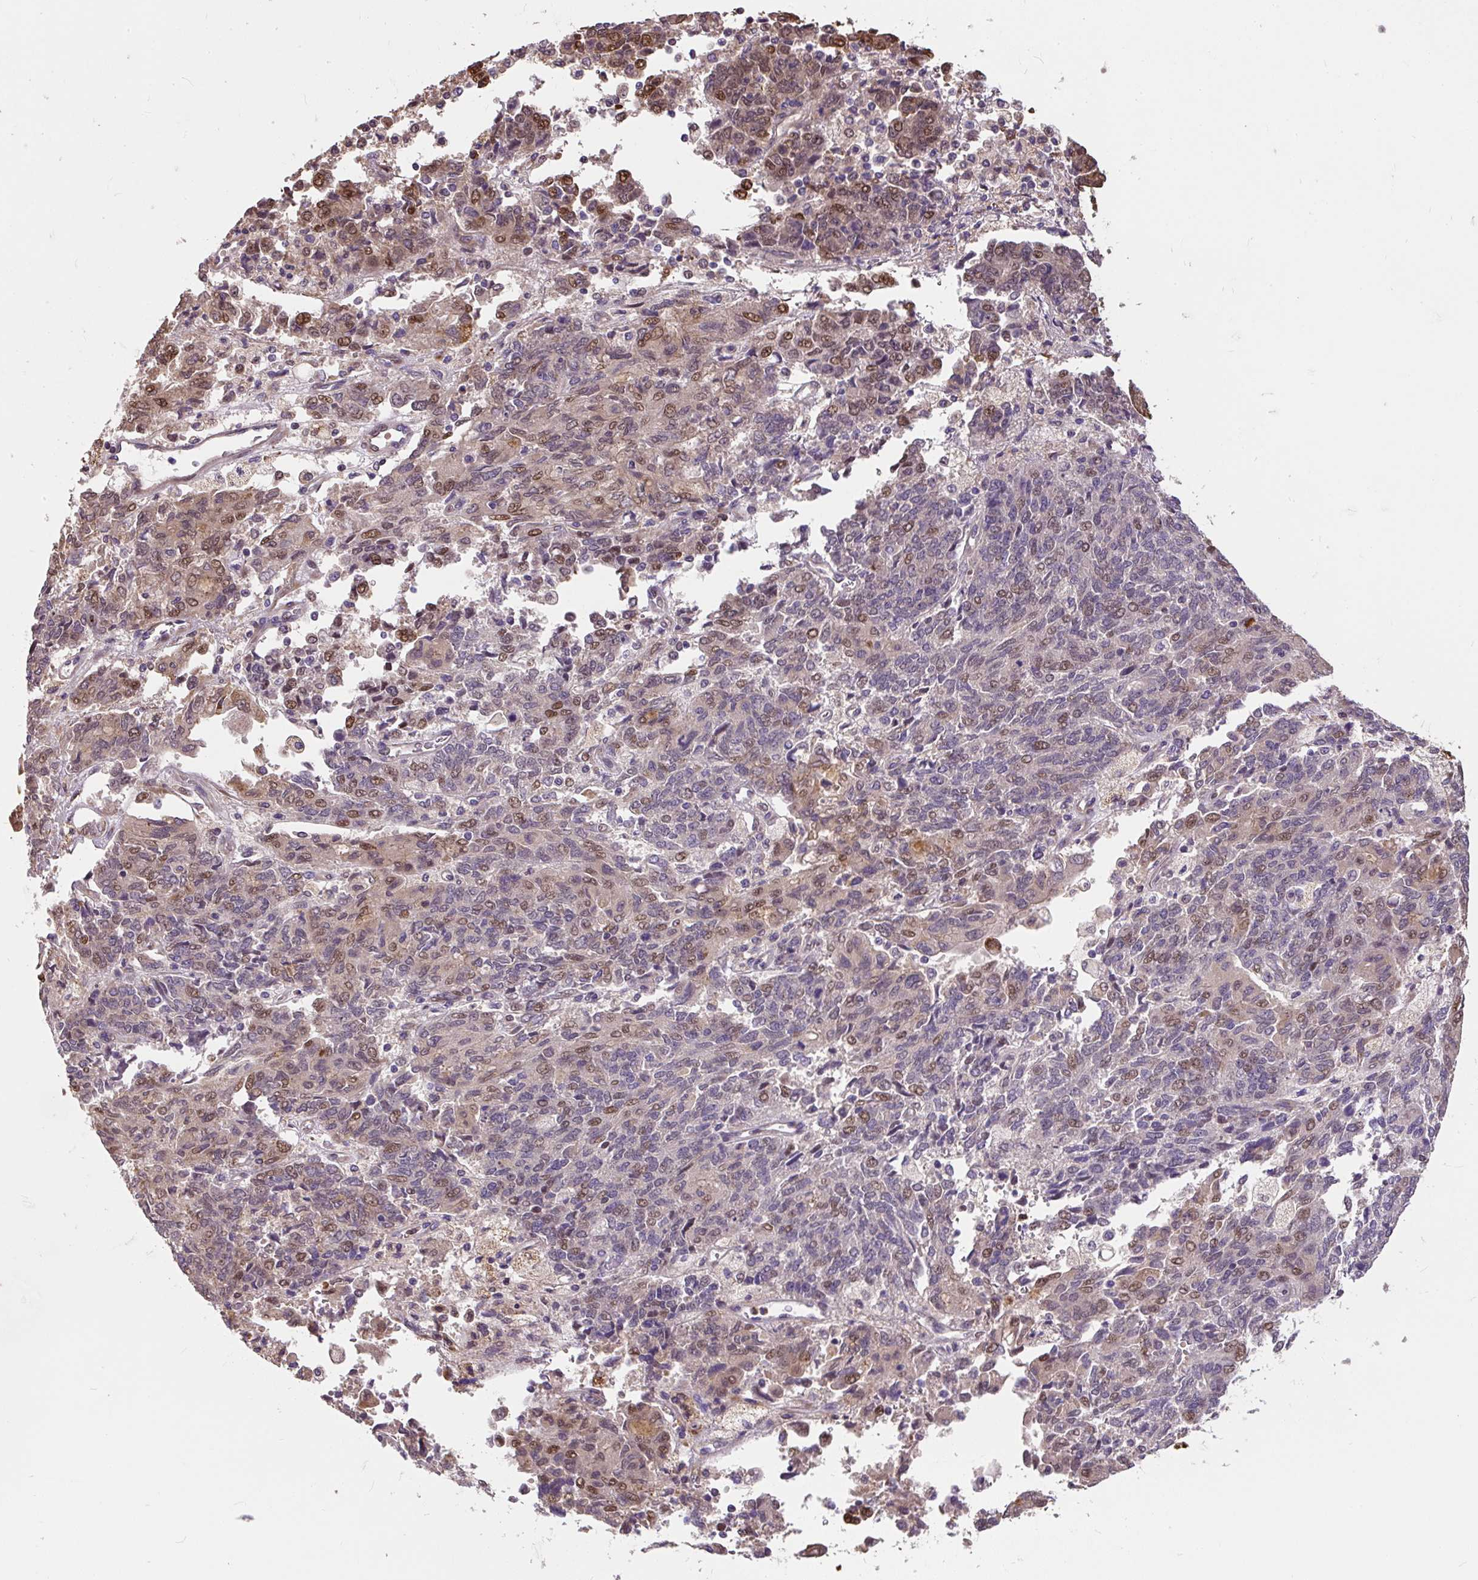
{"staining": {"intensity": "moderate", "quantity": "<25%", "location": "nuclear"}, "tissue": "endometrial cancer", "cell_type": "Tumor cells", "image_type": "cancer", "snomed": [{"axis": "morphology", "description": "Adenocarcinoma, NOS"}, {"axis": "topography", "description": "Endometrium"}], "caption": "Immunohistochemistry (IHC) image of neoplastic tissue: human endometrial cancer stained using immunohistochemistry (IHC) displays low levels of moderate protein expression localized specifically in the nuclear of tumor cells, appearing as a nuclear brown color.", "gene": "PUS7L", "patient": {"sex": "female", "age": 80}}